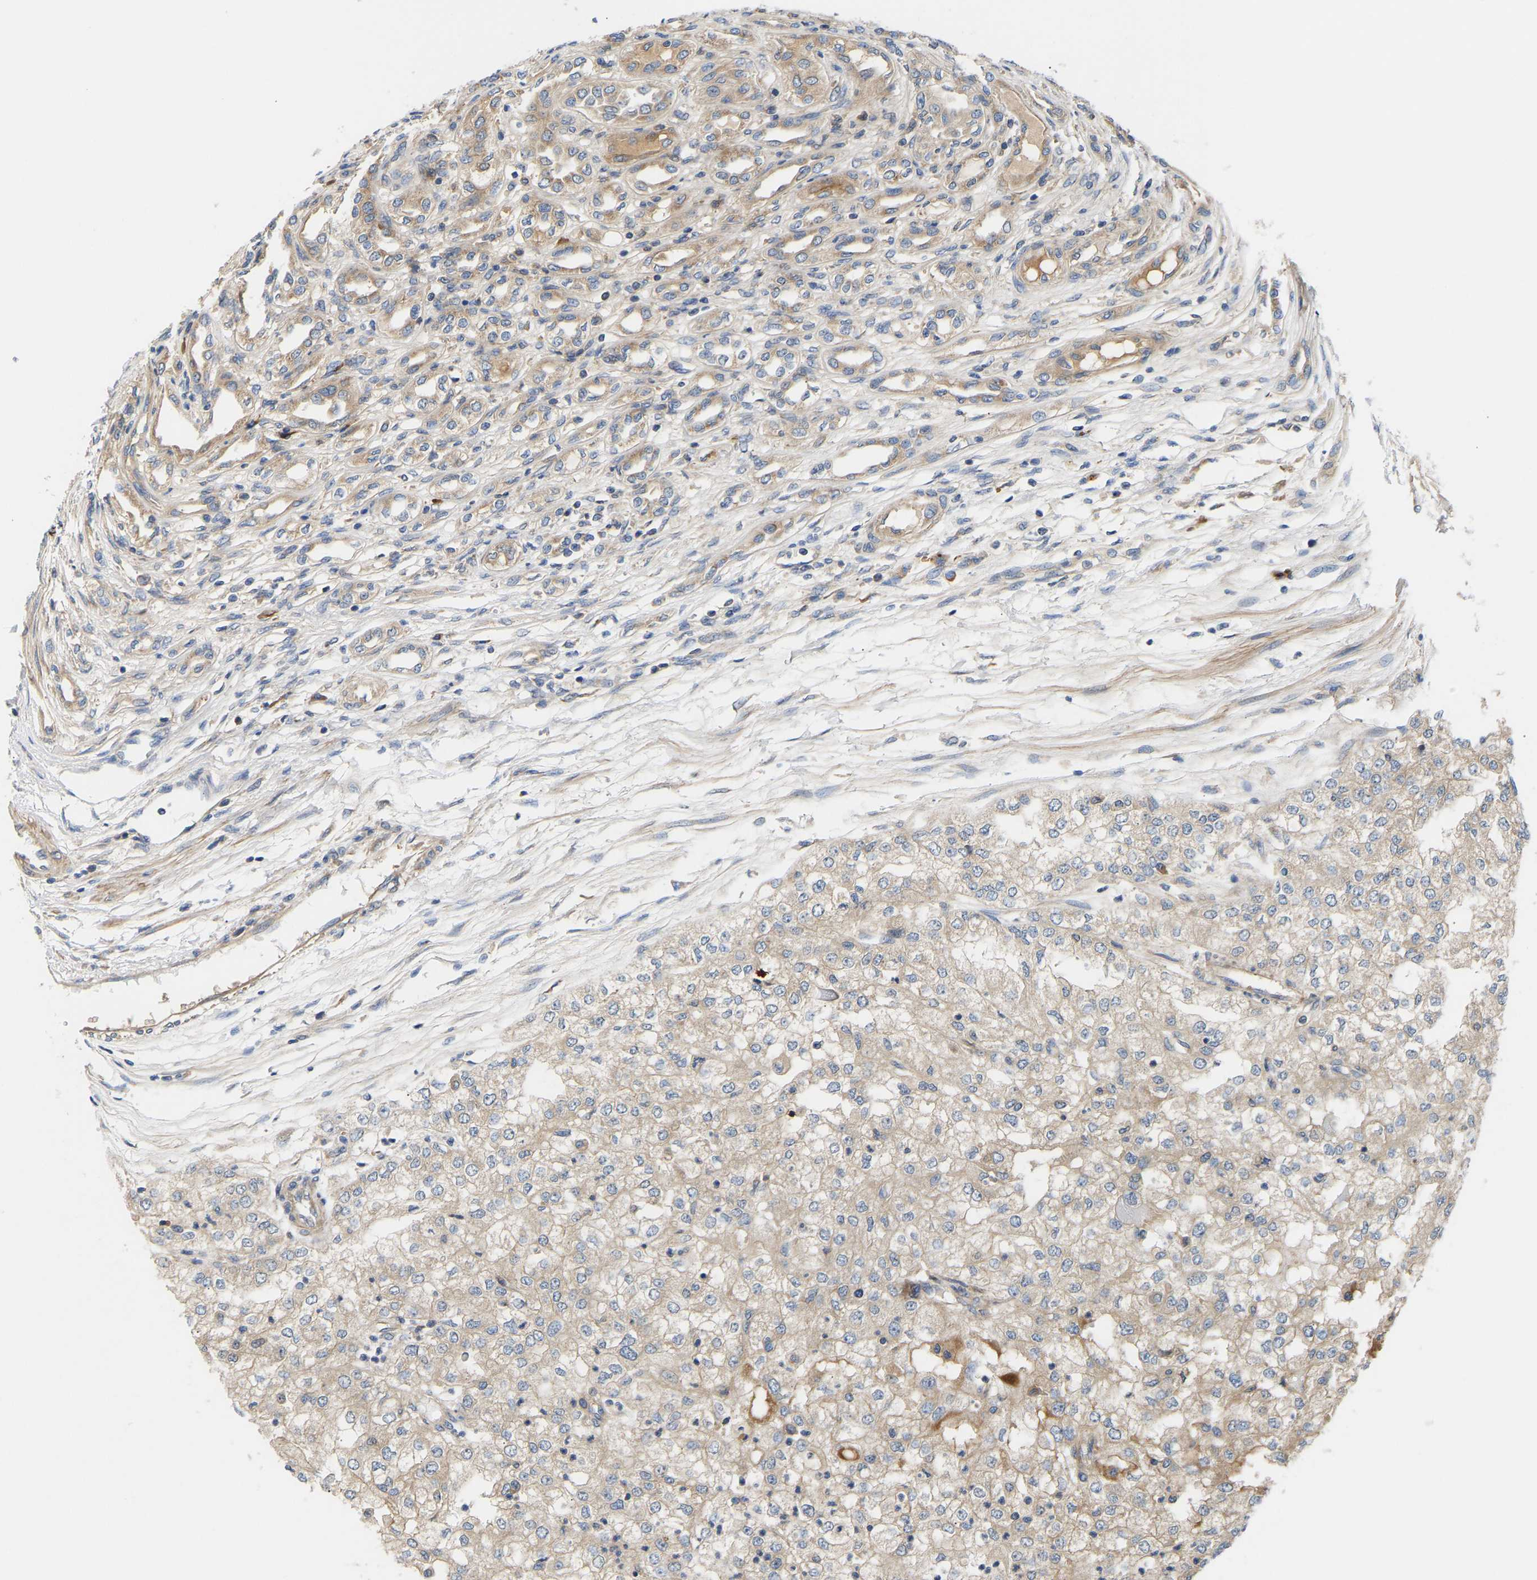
{"staining": {"intensity": "weak", "quantity": "<25%", "location": "cytoplasmic/membranous"}, "tissue": "renal cancer", "cell_type": "Tumor cells", "image_type": "cancer", "snomed": [{"axis": "morphology", "description": "Adenocarcinoma, NOS"}, {"axis": "topography", "description": "Kidney"}], "caption": "Renal cancer stained for a protein using IHC displays no positivity tumor cells.", "gene": "AIMP2", "patient": {"sex": "female", "age": 54}}